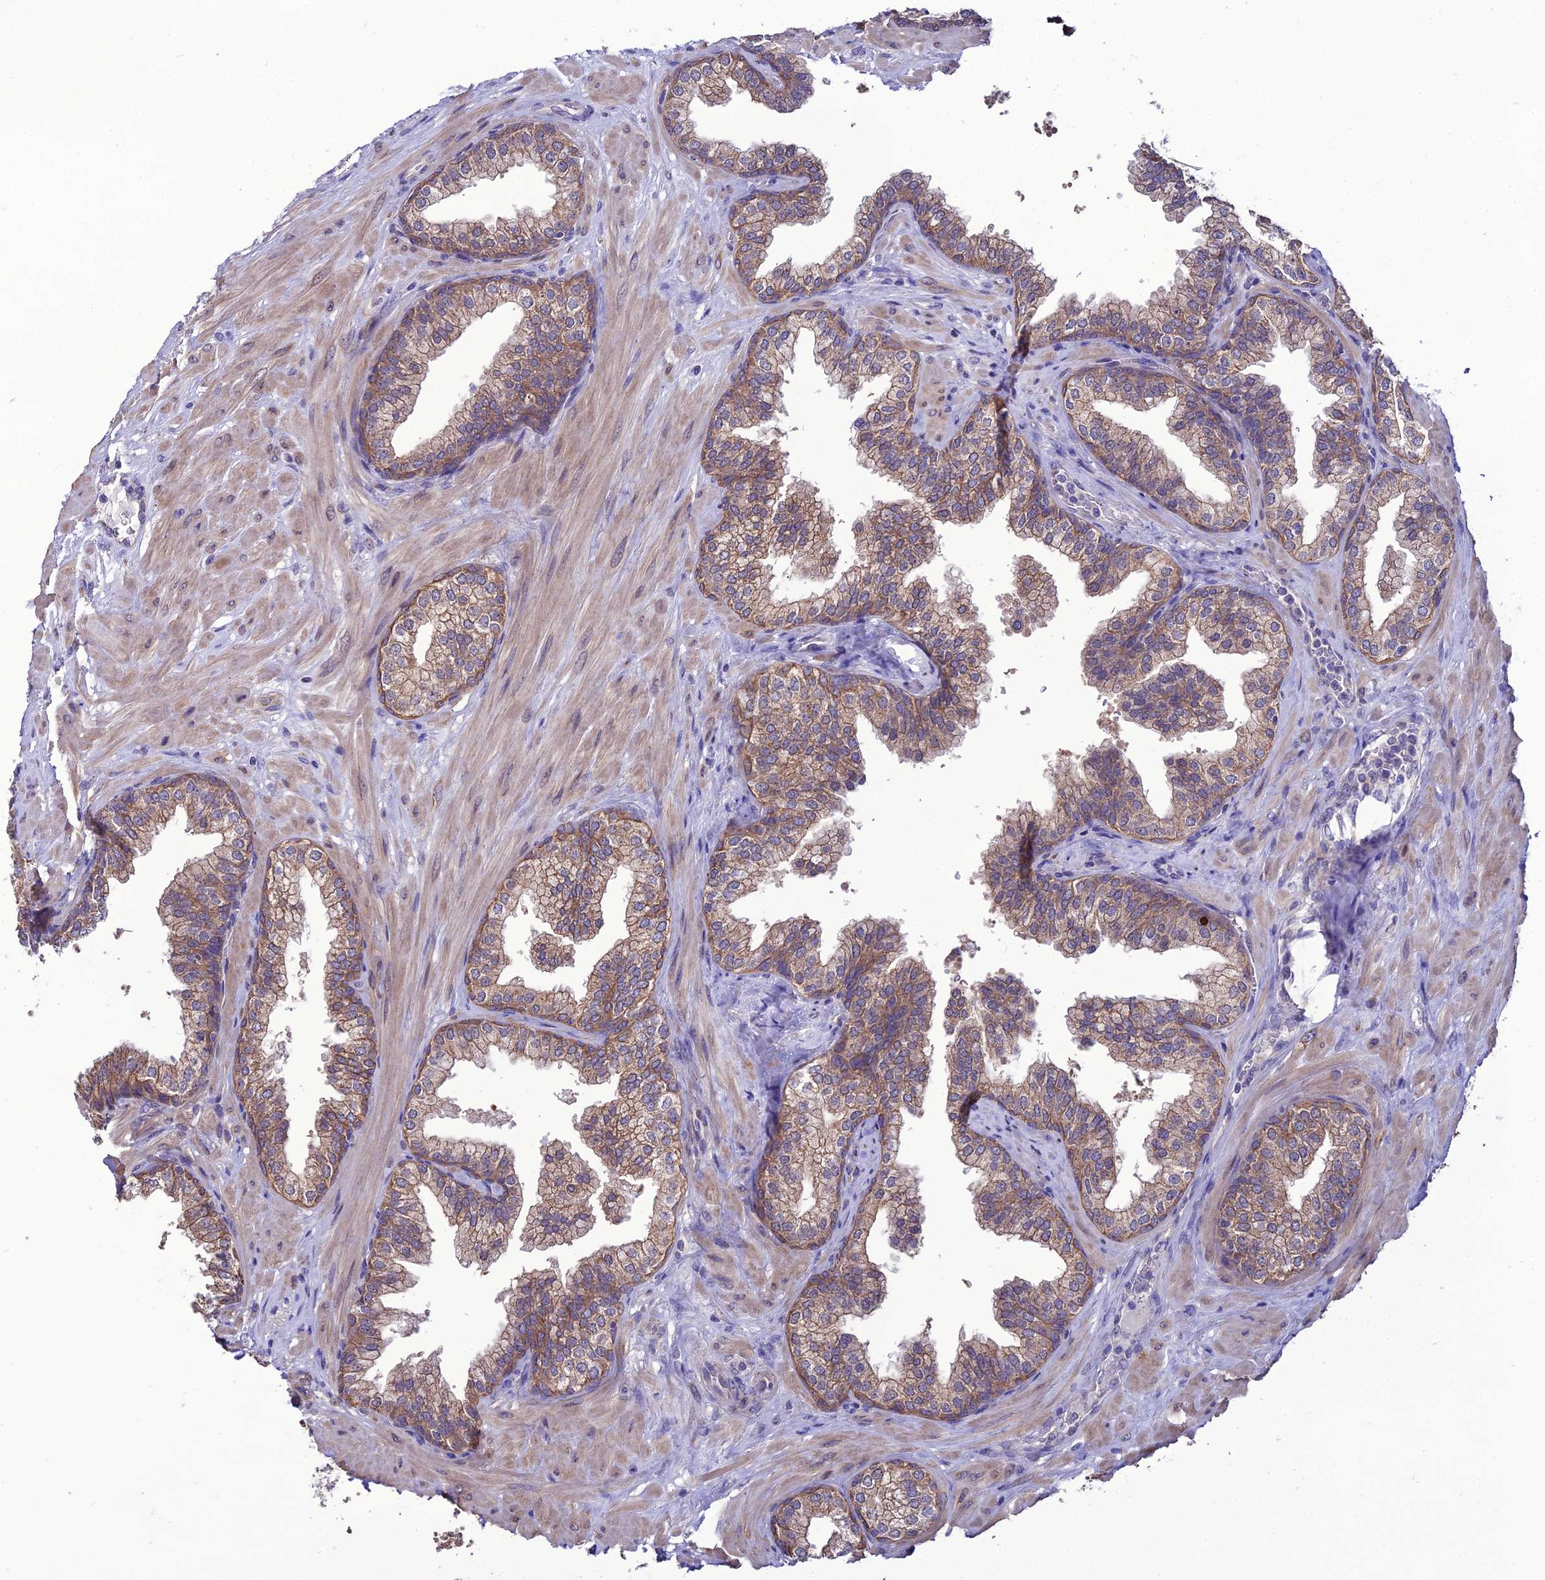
{"staining": {"intensity": "moderate", "quantity": ">75%", "location": "cytoplasmic/membranous"}, "tissue": "prostate", "cell_type": "Glandular cells", "image_type": "normal", "snomed": [{"axis": "morphology", "description": "Normal tissue, NOS"}, {"axis": "topography", "description": "Prostate"}], "caption": "A high-resolution micrograph shows immunohistochemistry (IHC) staining of benign prostate, which exhibits moderate cytoplasmic/membranous positivity in approximately >75% of glandular cells. Nuclei are stained in blue.", "gene": "HOGA1", "patient": {"sex": "male", "age": 60}}